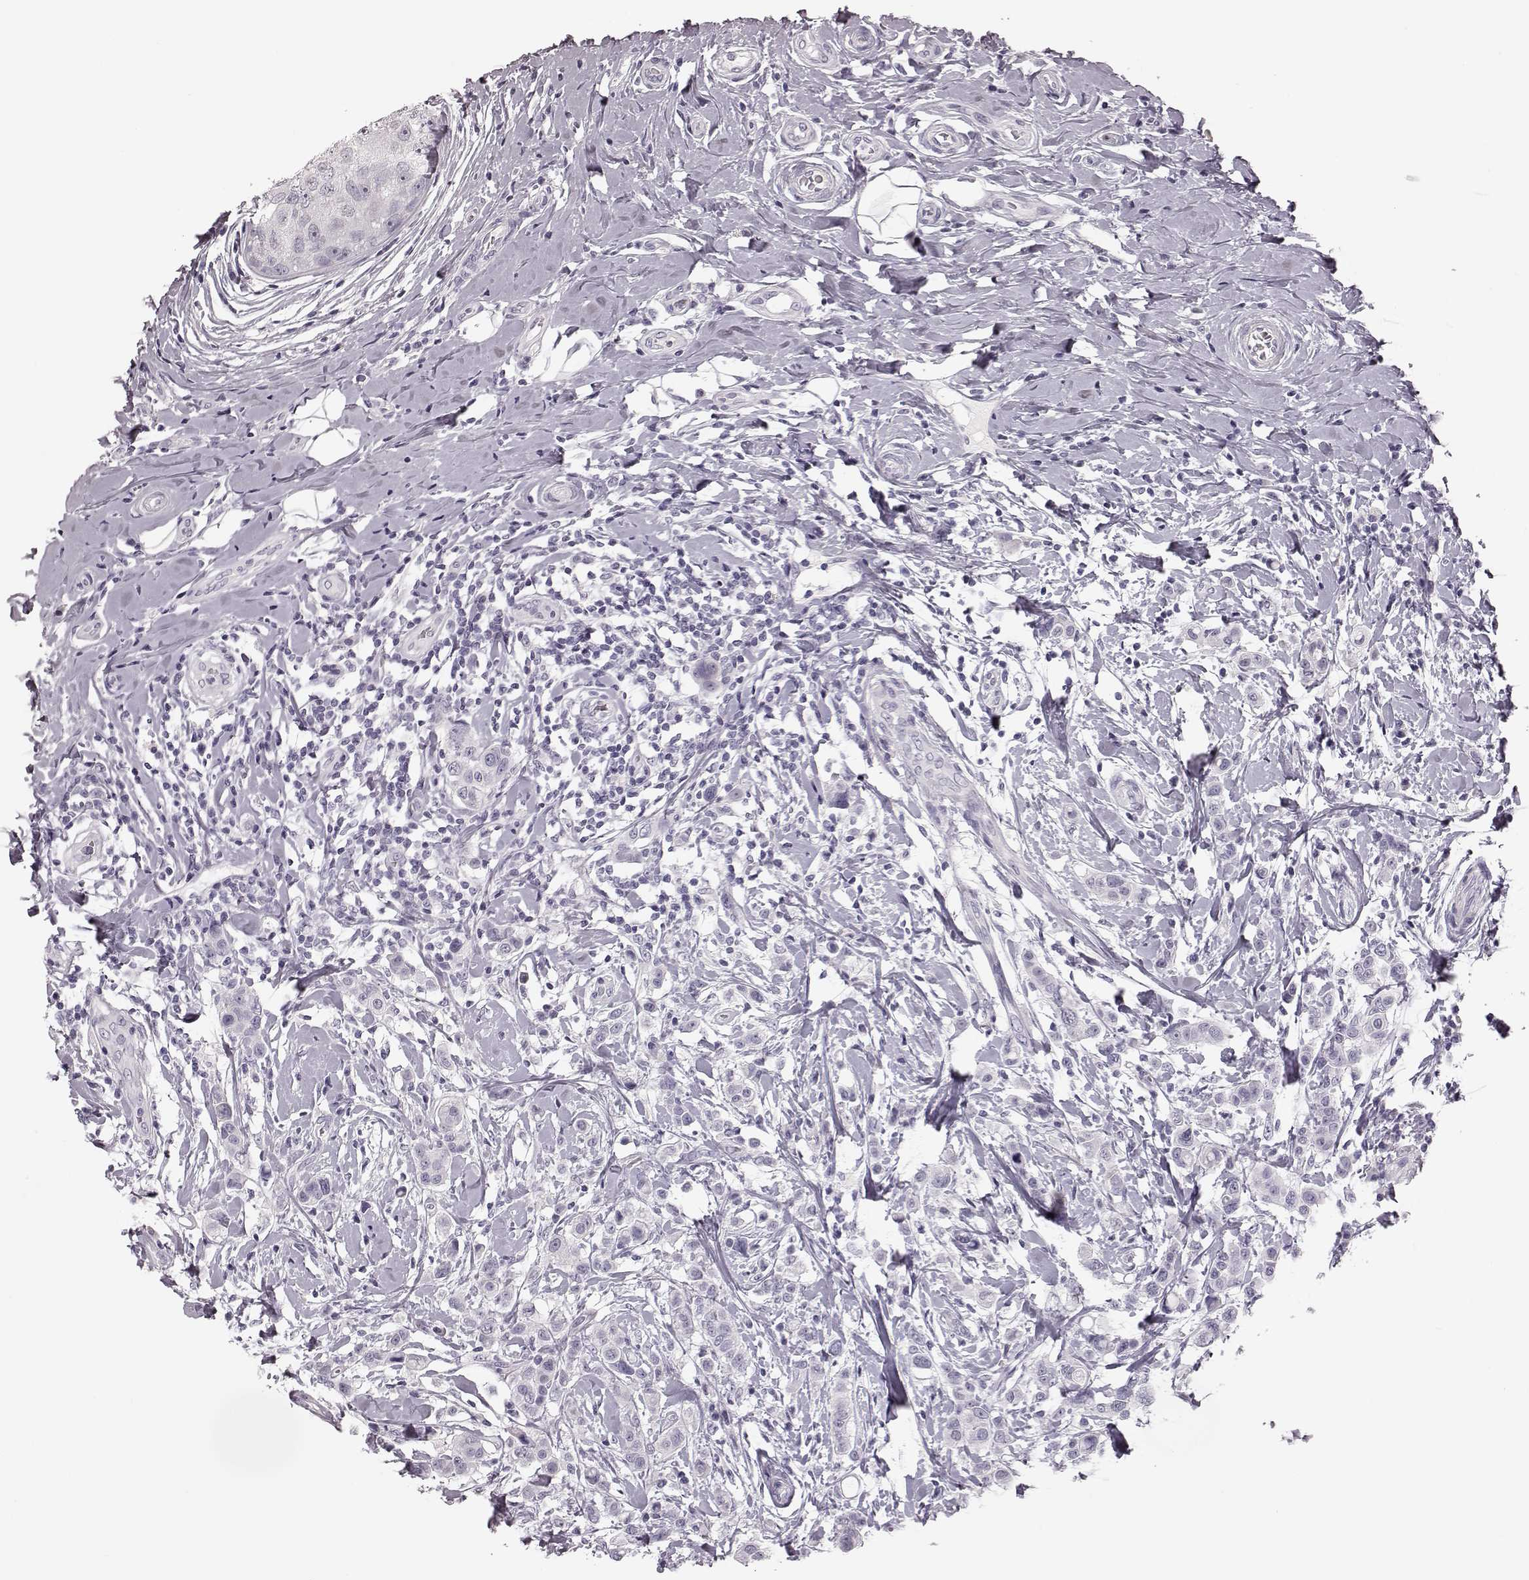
{"staining": {"intensity": "negative", "quantity": "none", "location": "none"}, "tissue": "breast cancer", "cell_type": "Tumor cells", "image_type": "cancer", "snomed": [{"axis": "morphology", "description": "Duct carcinoma"}, {"axis": "topography", "description": "Breast"}], "caption": "Tumor cells show no significant positivity in breast intraductal carcinoma.", "gene": "ZNF433", "patient": {"sex": "female", "age": 27}}